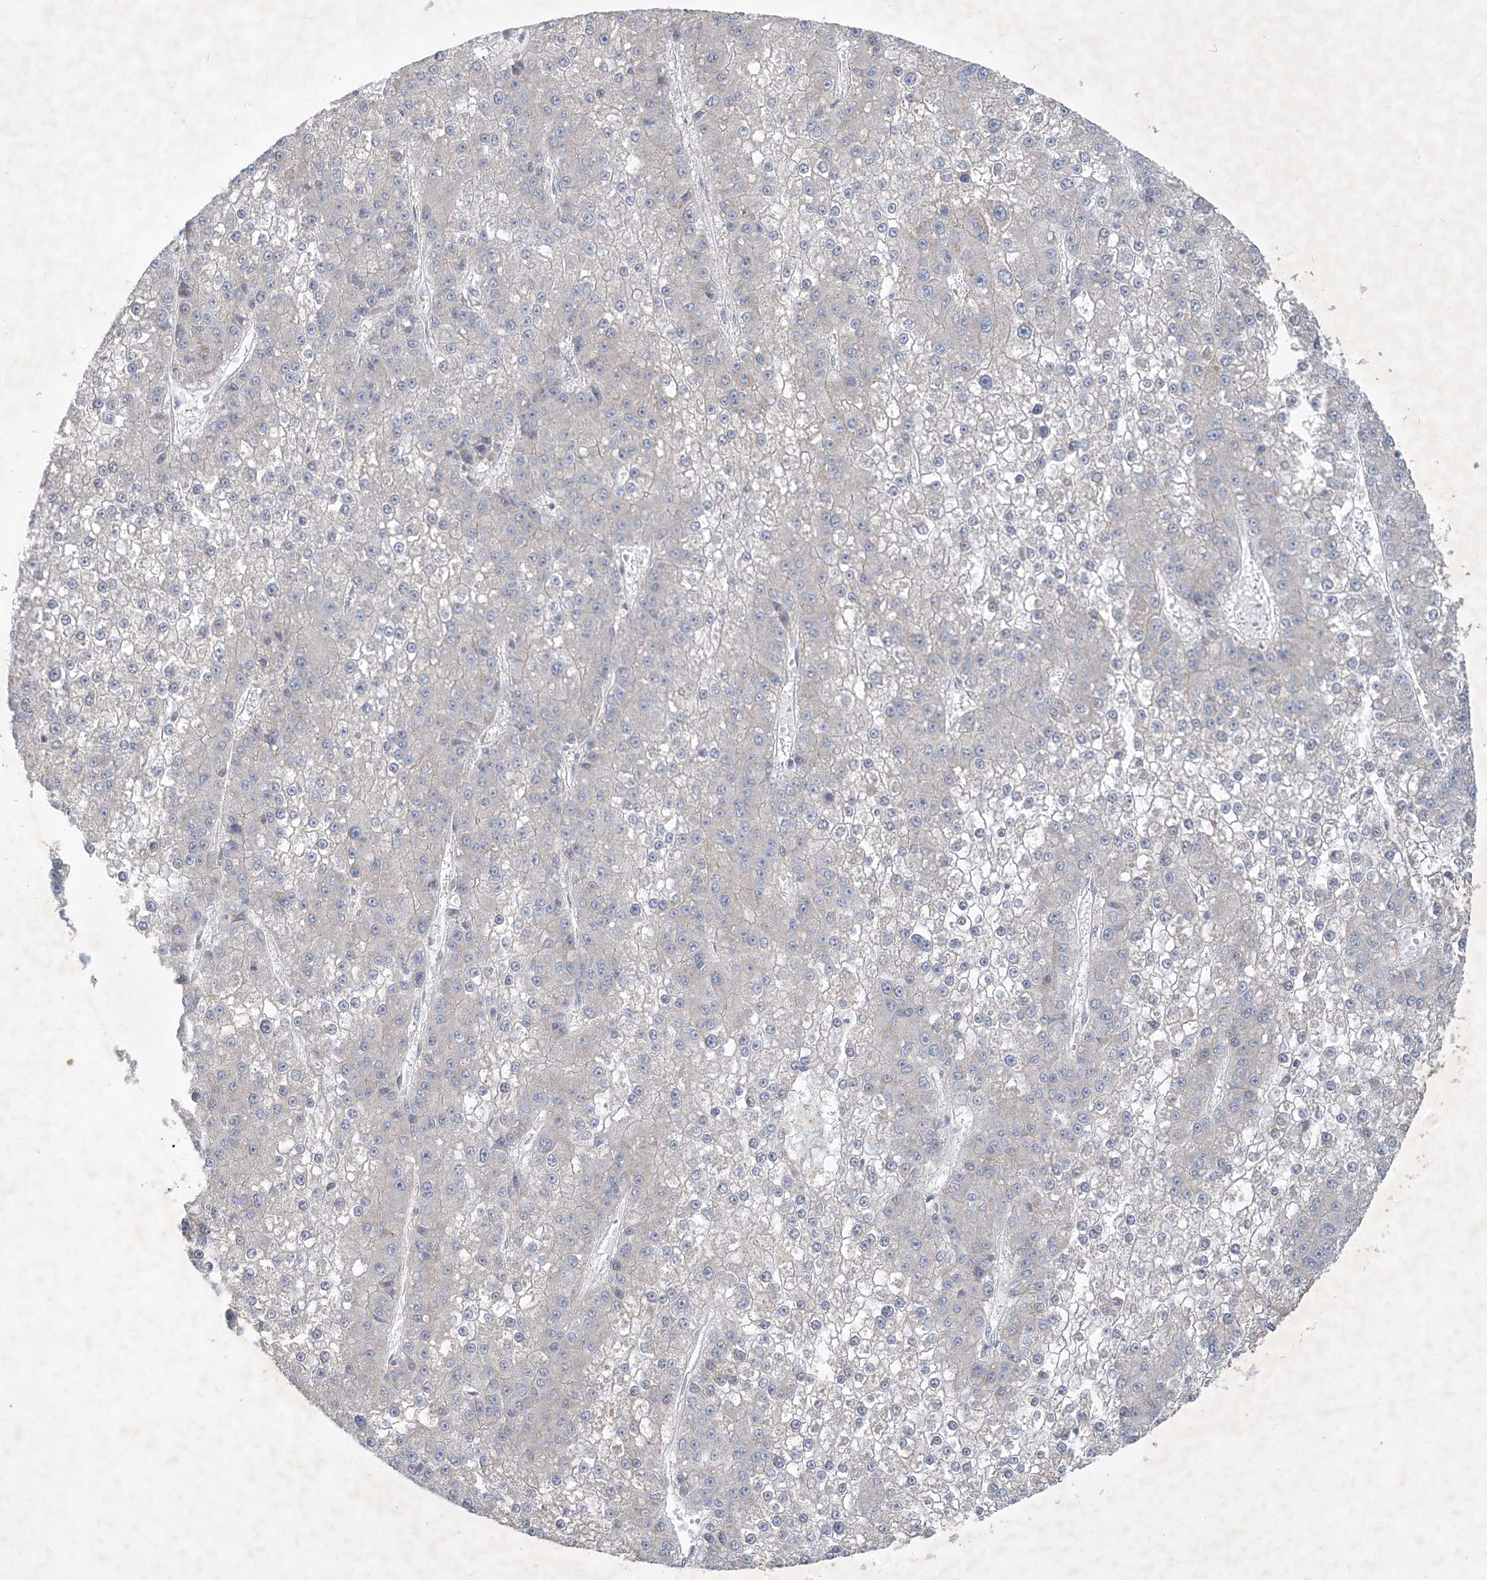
{"staining": {"intensity": "negative", "quantity": "none", "location": "none"}, "tissue": "liver cancer", "cell_type": "Tumor cells", "image_type": "cancer", "snomed": [{"axis": "morphology", "description": "Carcinoma, Hepatocellular, NOS"}, {"axis": "topography", "description": "Liver"}], "caption": "IHC of human liver cancer exhibits no positivity in tumor cells. (Immunohistochemistry (ihc), brightfield microscopy, high magnification).", "gene": "CCDC14", "patient": {"sex": "female", "age": 73}}